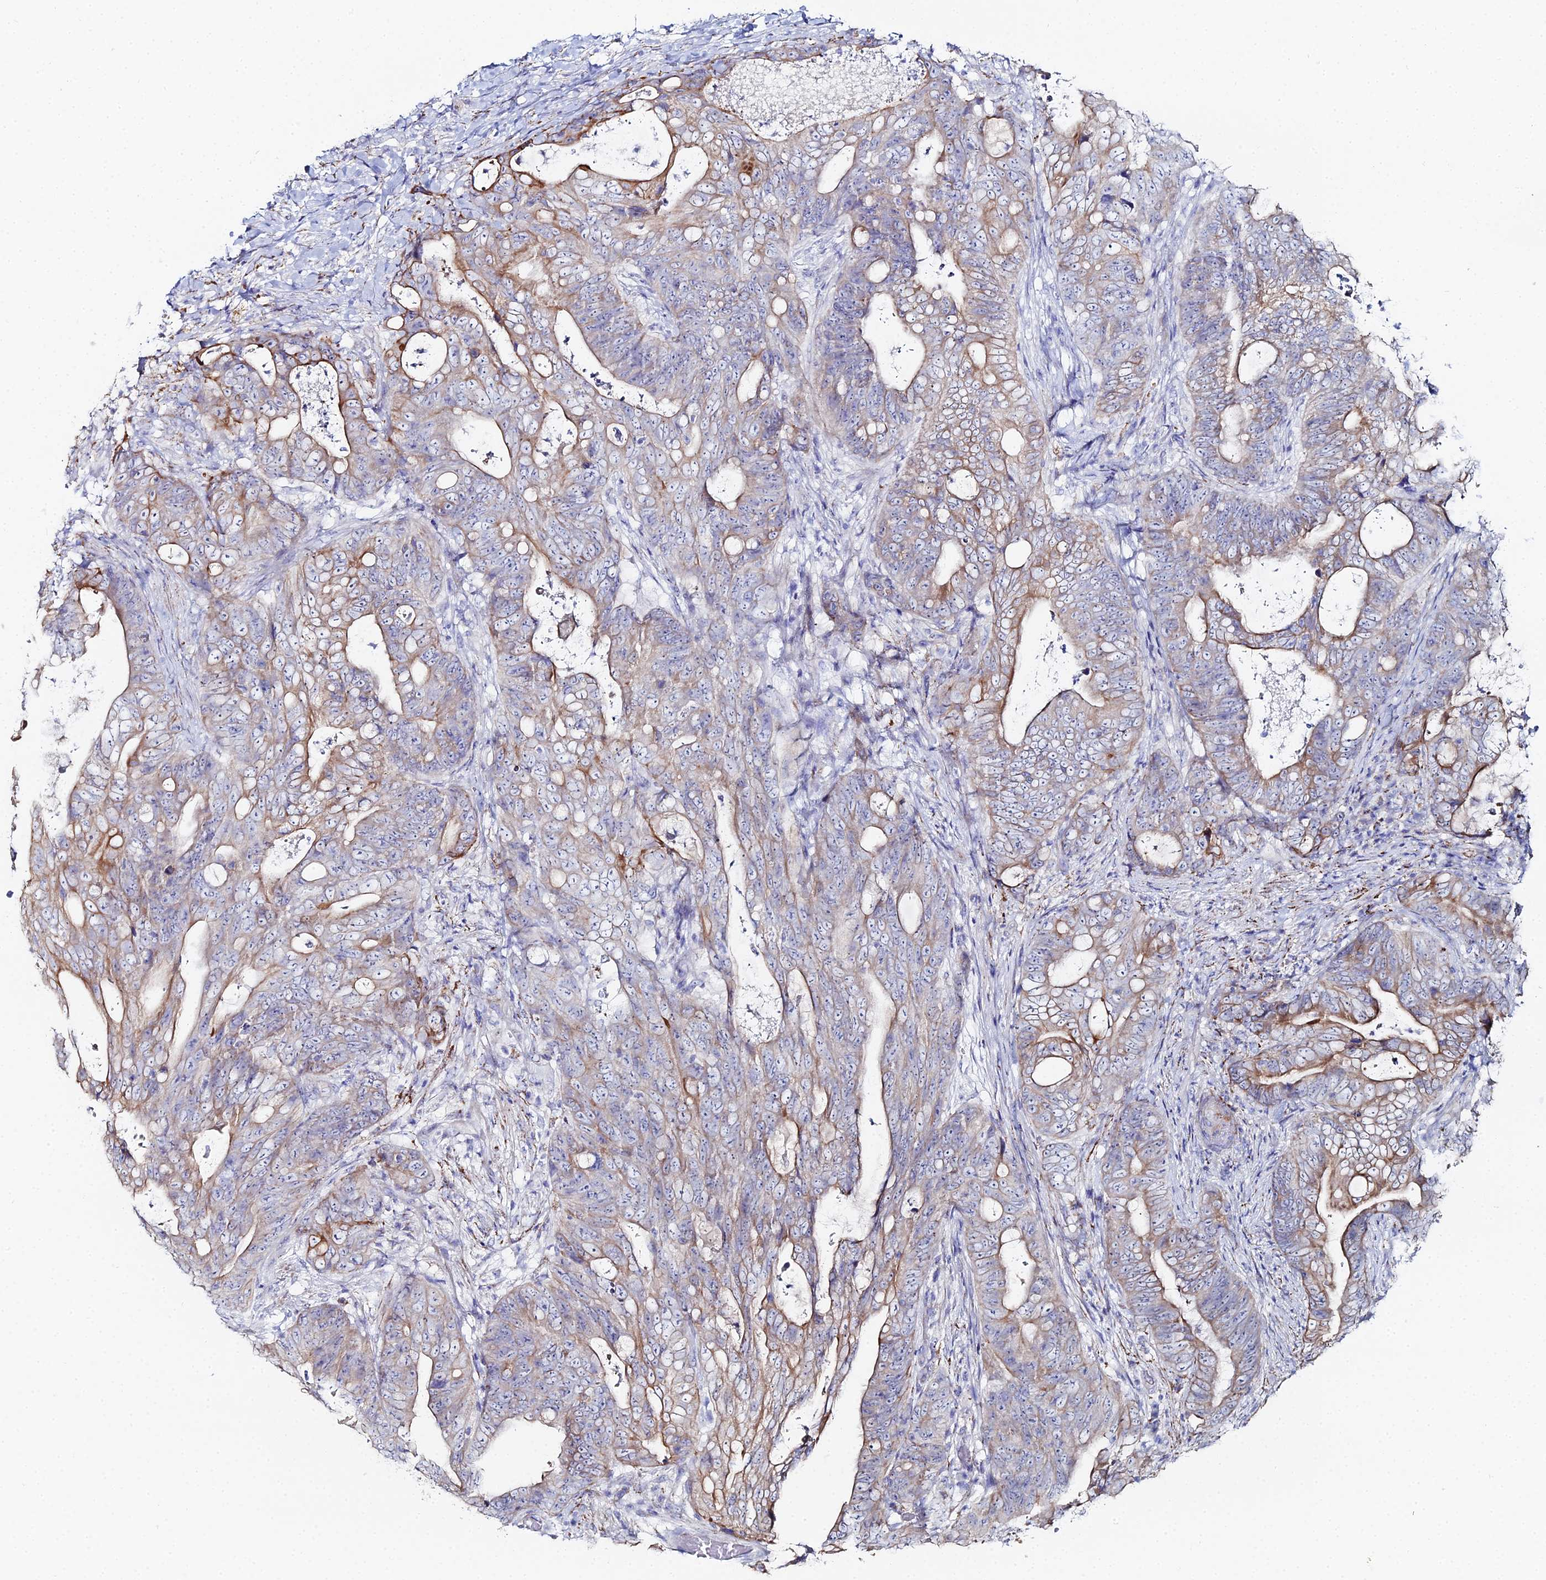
{"staining": {"intensity": "moderate", "quantity": "25%-75%", "location": "cytoplasmic/membranous"}, "tissue": "colorectal cancer", "cell_type": "Tumor cells", "image_type": "cancer", "snomed": [{"axis": "morphology", "description": "Adenocarcinoma, NOS"}, {"axis": "topography", "description": "Colon"}], "caption": "Immunohistochemical staining of human adenocarcinoma (colorectal) reveals medium levels of moderate cytoplasmic/membranous protein positivity in approximately 25%-75% of tumor cells.", "gene": "DHX34", "patient": {"sex": "female", "age": 82}}